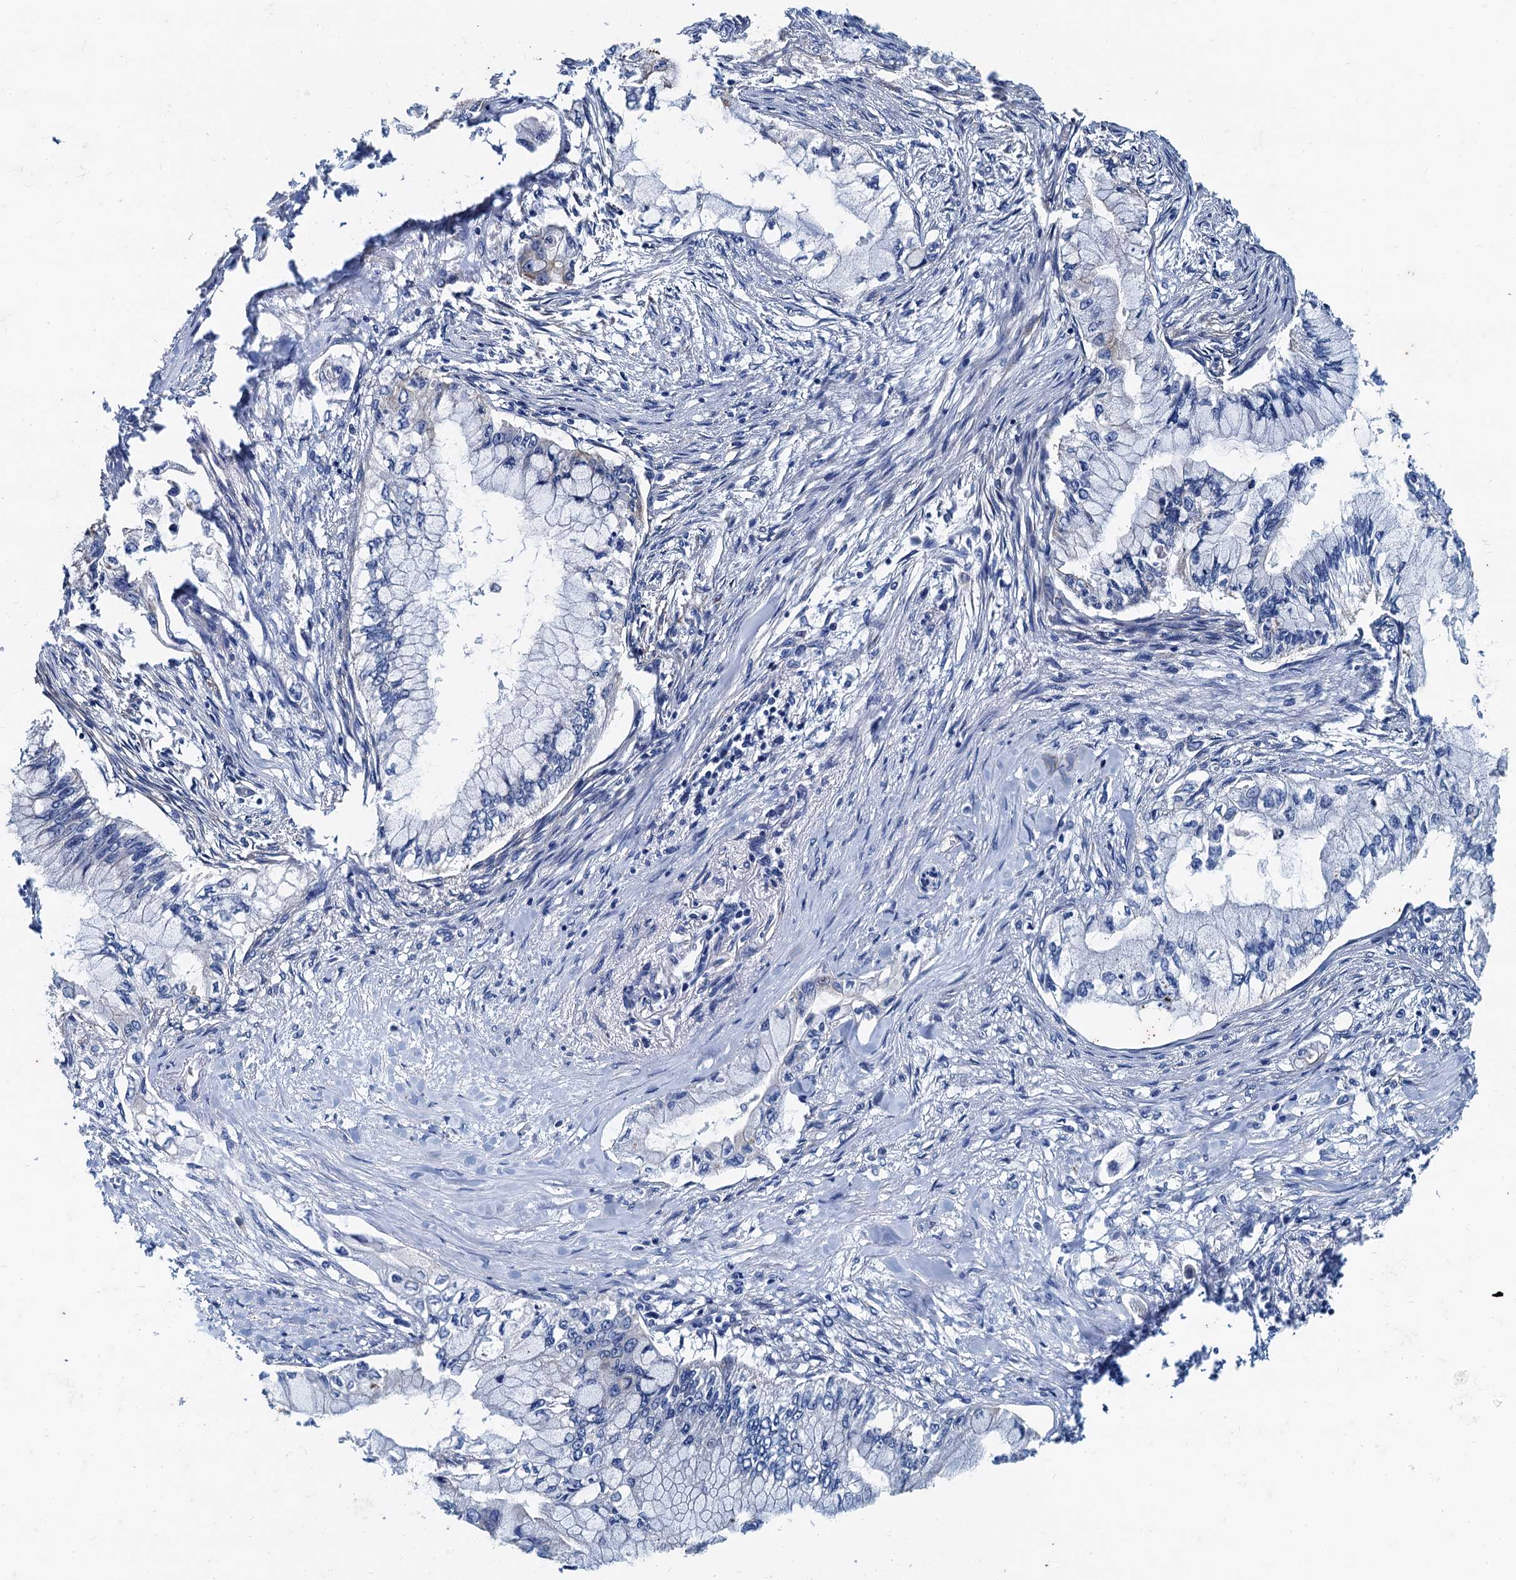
{"staining": {"intensity": "negative", "quantity": "none", "location": "none"}, "tissue": "pancreatic cancer", "cell_type": "Tumor cells", "image_type": "cancer", "snomed": [{"axis": "morphology", "description": "Adenocarcinoma, NOS"}, {"axis": "topography", "description": "Pancreas"}], "caption": "DAB (3,3'-diaminobenzidine) immunohistochemical staining of human pancreatic cancer (adenocarcinoma) displays no significant positivity in tumor cells.", "gene": "NGRN", "patient": {"sex": "female", "age": 78}}